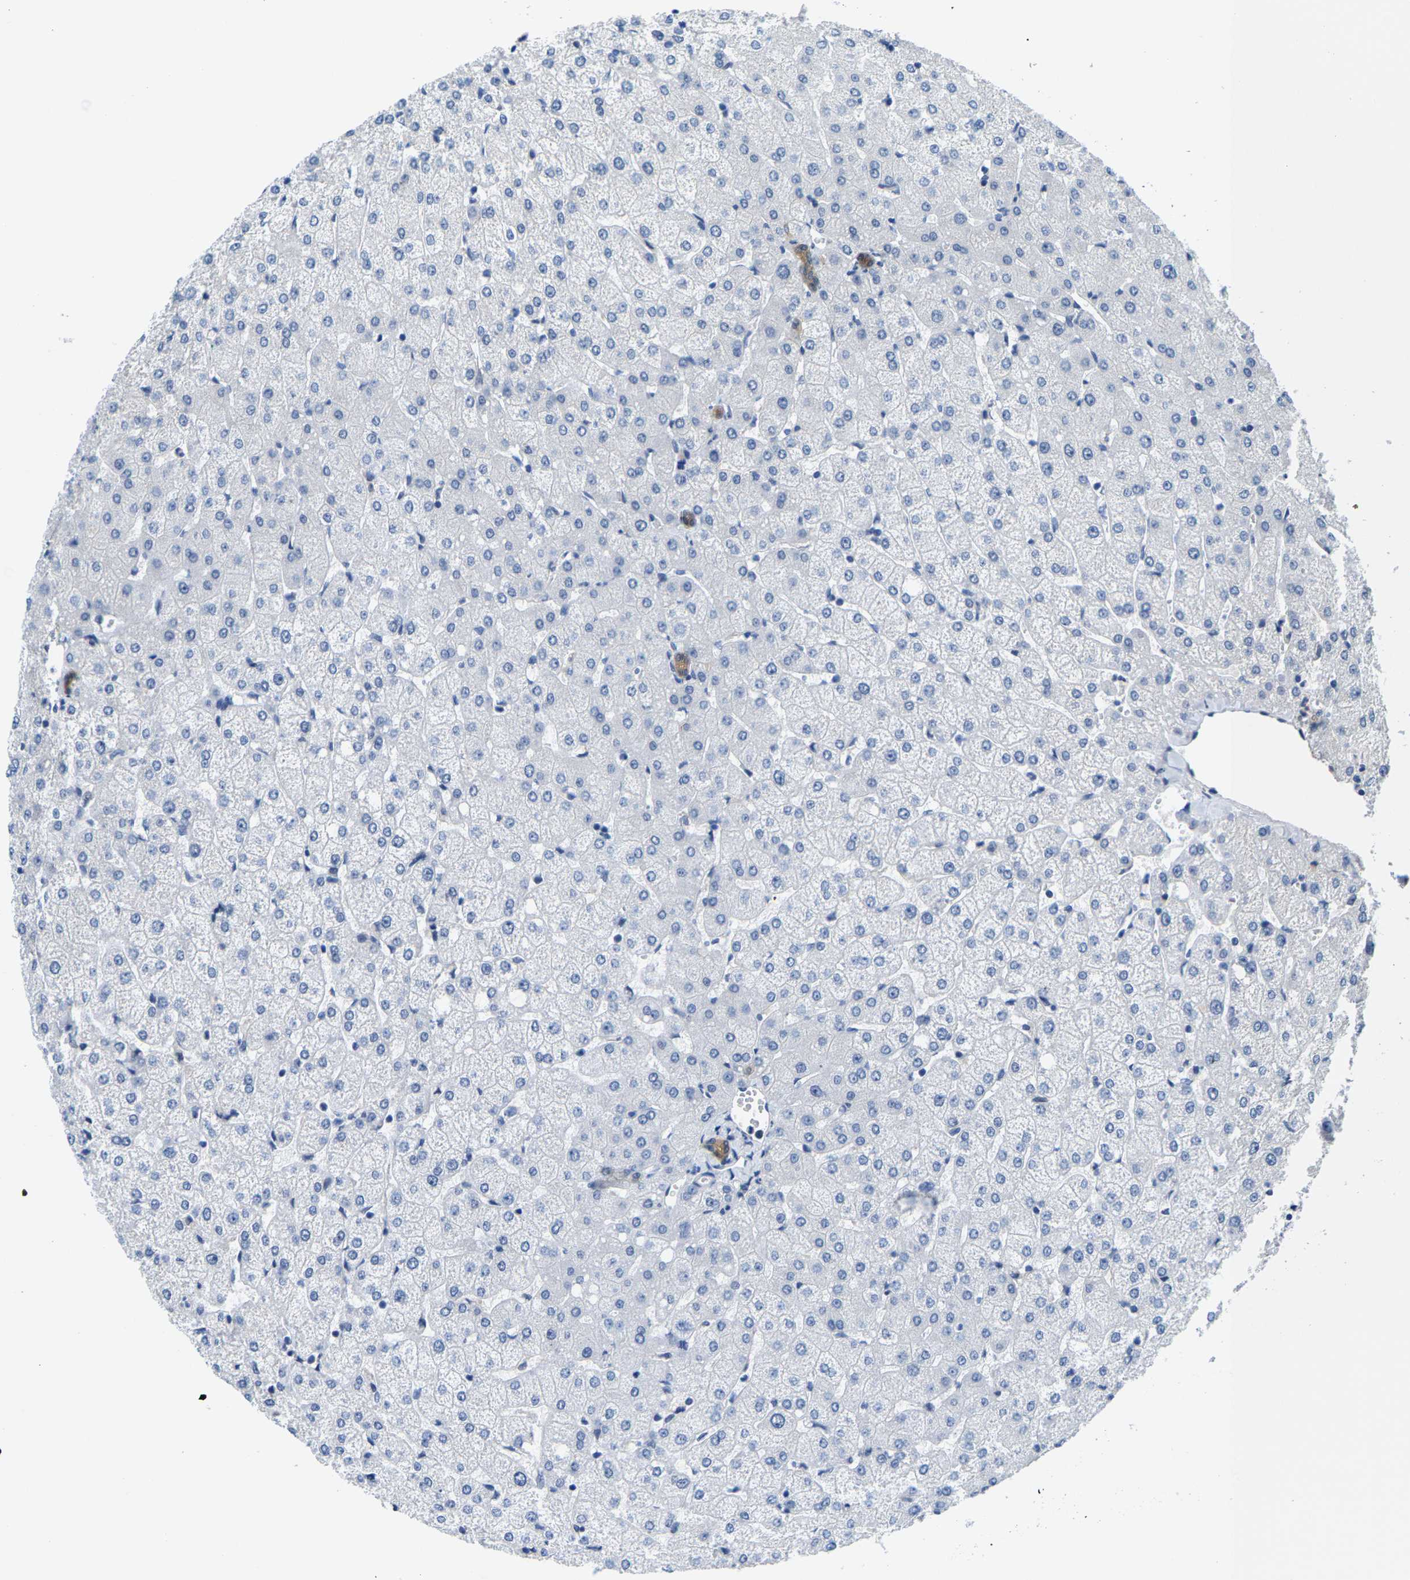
{"staining": {"intensity": "moderate", "quantity": "25%-75%", "location": "cytoplasmic/membranous"}, "tissue": "liver", "cell_type": "Cholangiocytes", "image_type": "normal", "snomed": [{"axis": "morphology", "description": "Normal tissue, NOS"}, {"axis": "topography", "description": "Liver"}], "caption": "The micrograph displays a brown stain indicating the presence of a protein in the cytoplasmic/membranous of cholangiocytes in liver.", "gene": "SSH3", "patient": {"sex": "female", "age": 54}}